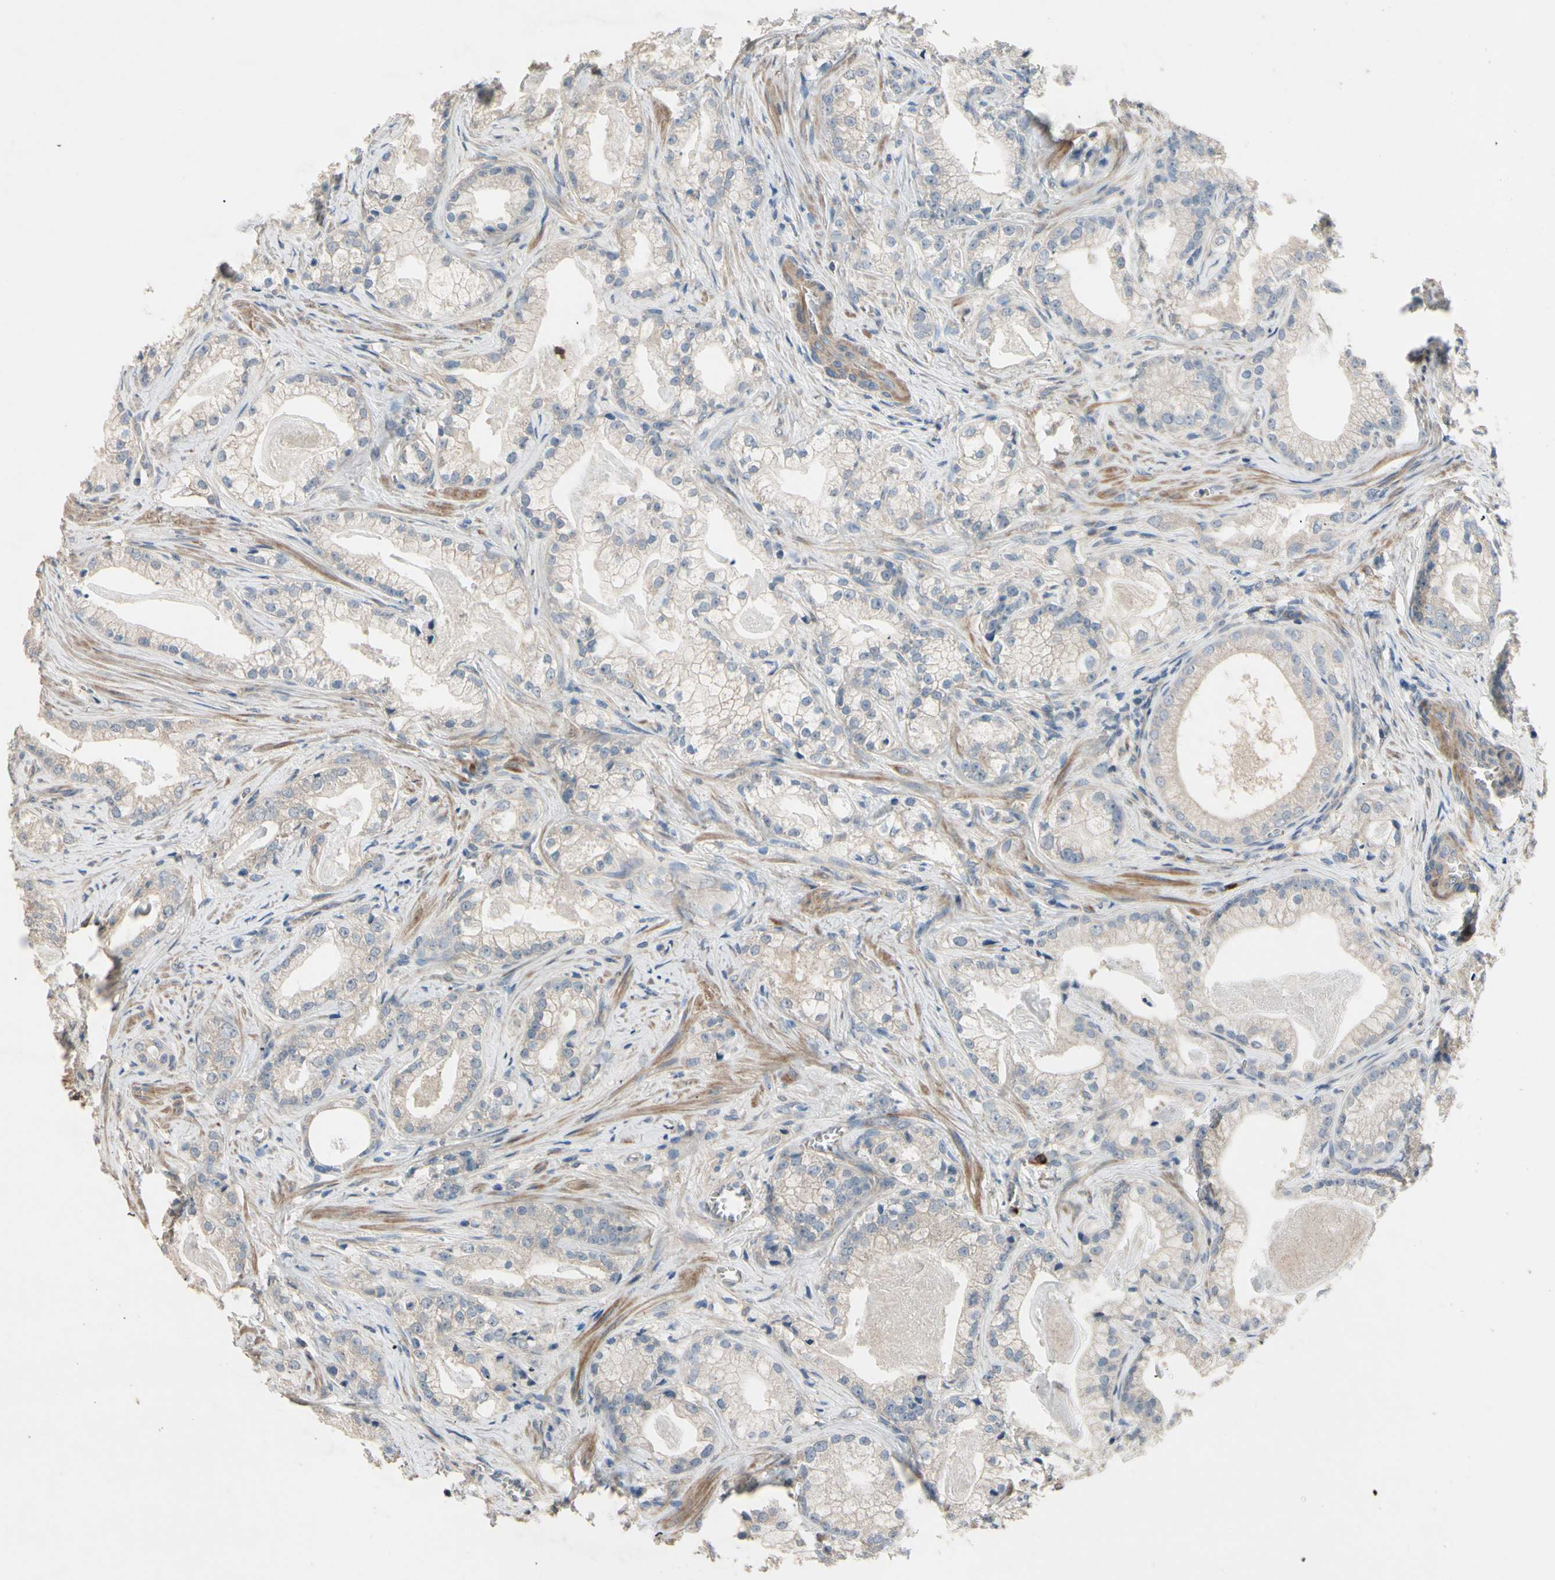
{"staining": {"intensity": "negative", "quantity": "none", "location": "none"}, "tissue": "prostate cancer", "cell_type": "Tumor cells", "image_type": "cancer", "snomed": [{"axis": "morphology", "description": "Adenocarcinoma, Low grade"}, {"axis": "topography", "description": "Prostate"}], "caption": "This is an immunohistochemistry (IHC) histopathology image of prostate adenocarcinoma (low-grade). There is no positivity in tumor cells.", "gene": "SIGLEC5", "patient": {"sex": "male", "age": 59}}